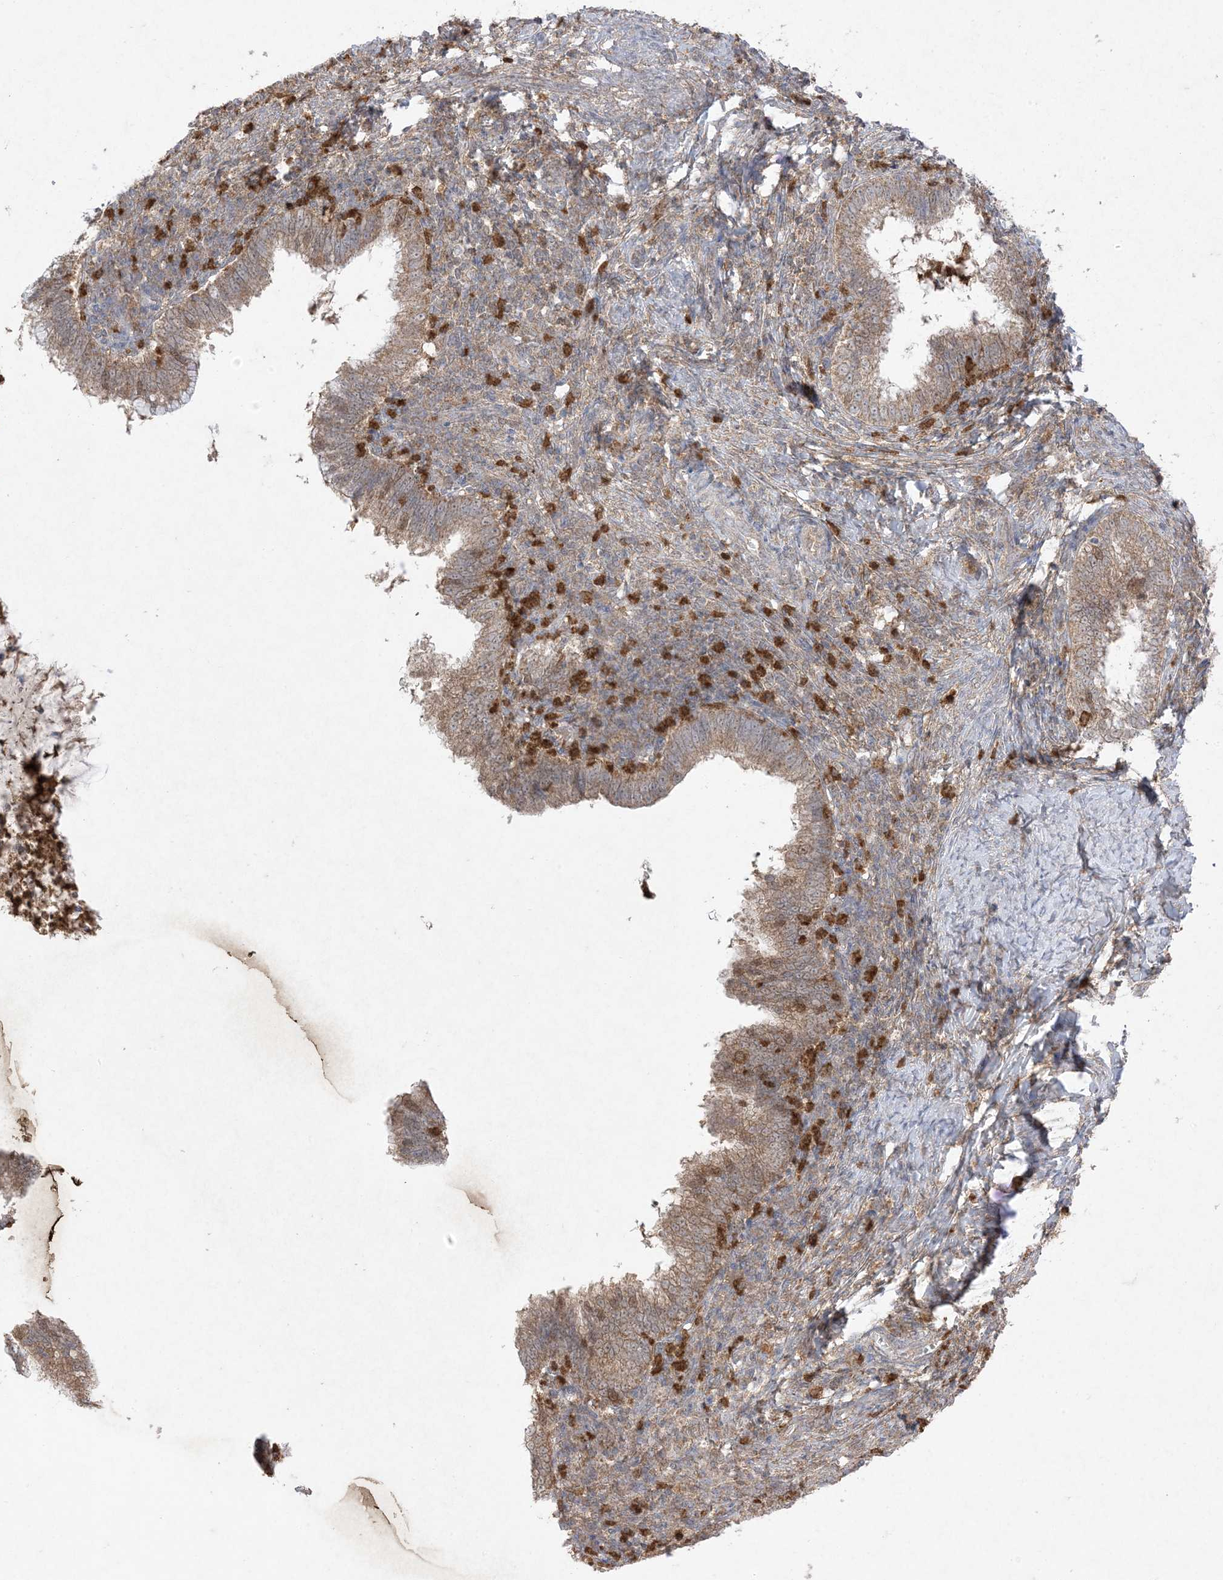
{"staining": {"intensity": "moderate", "quantity": ">75%", "location": "cytoplasmic/membranous"}, "tissue": "cervical cancer", "cell_type": "Tumor cells", "image_type": "cancer", "snomed": [{"axis": "morphology", "description": "Adenocarcinoma, NOS"}, {"axis": "topography", "description": "Cervix"}], "caption": "IHC of human cervical cancer displays medium levels of moderate cytoplasmic/membranous staining in about >75% of tumor cells.", "gene": "UBE2C", "patient": {"sex": "female", "age": 36}}